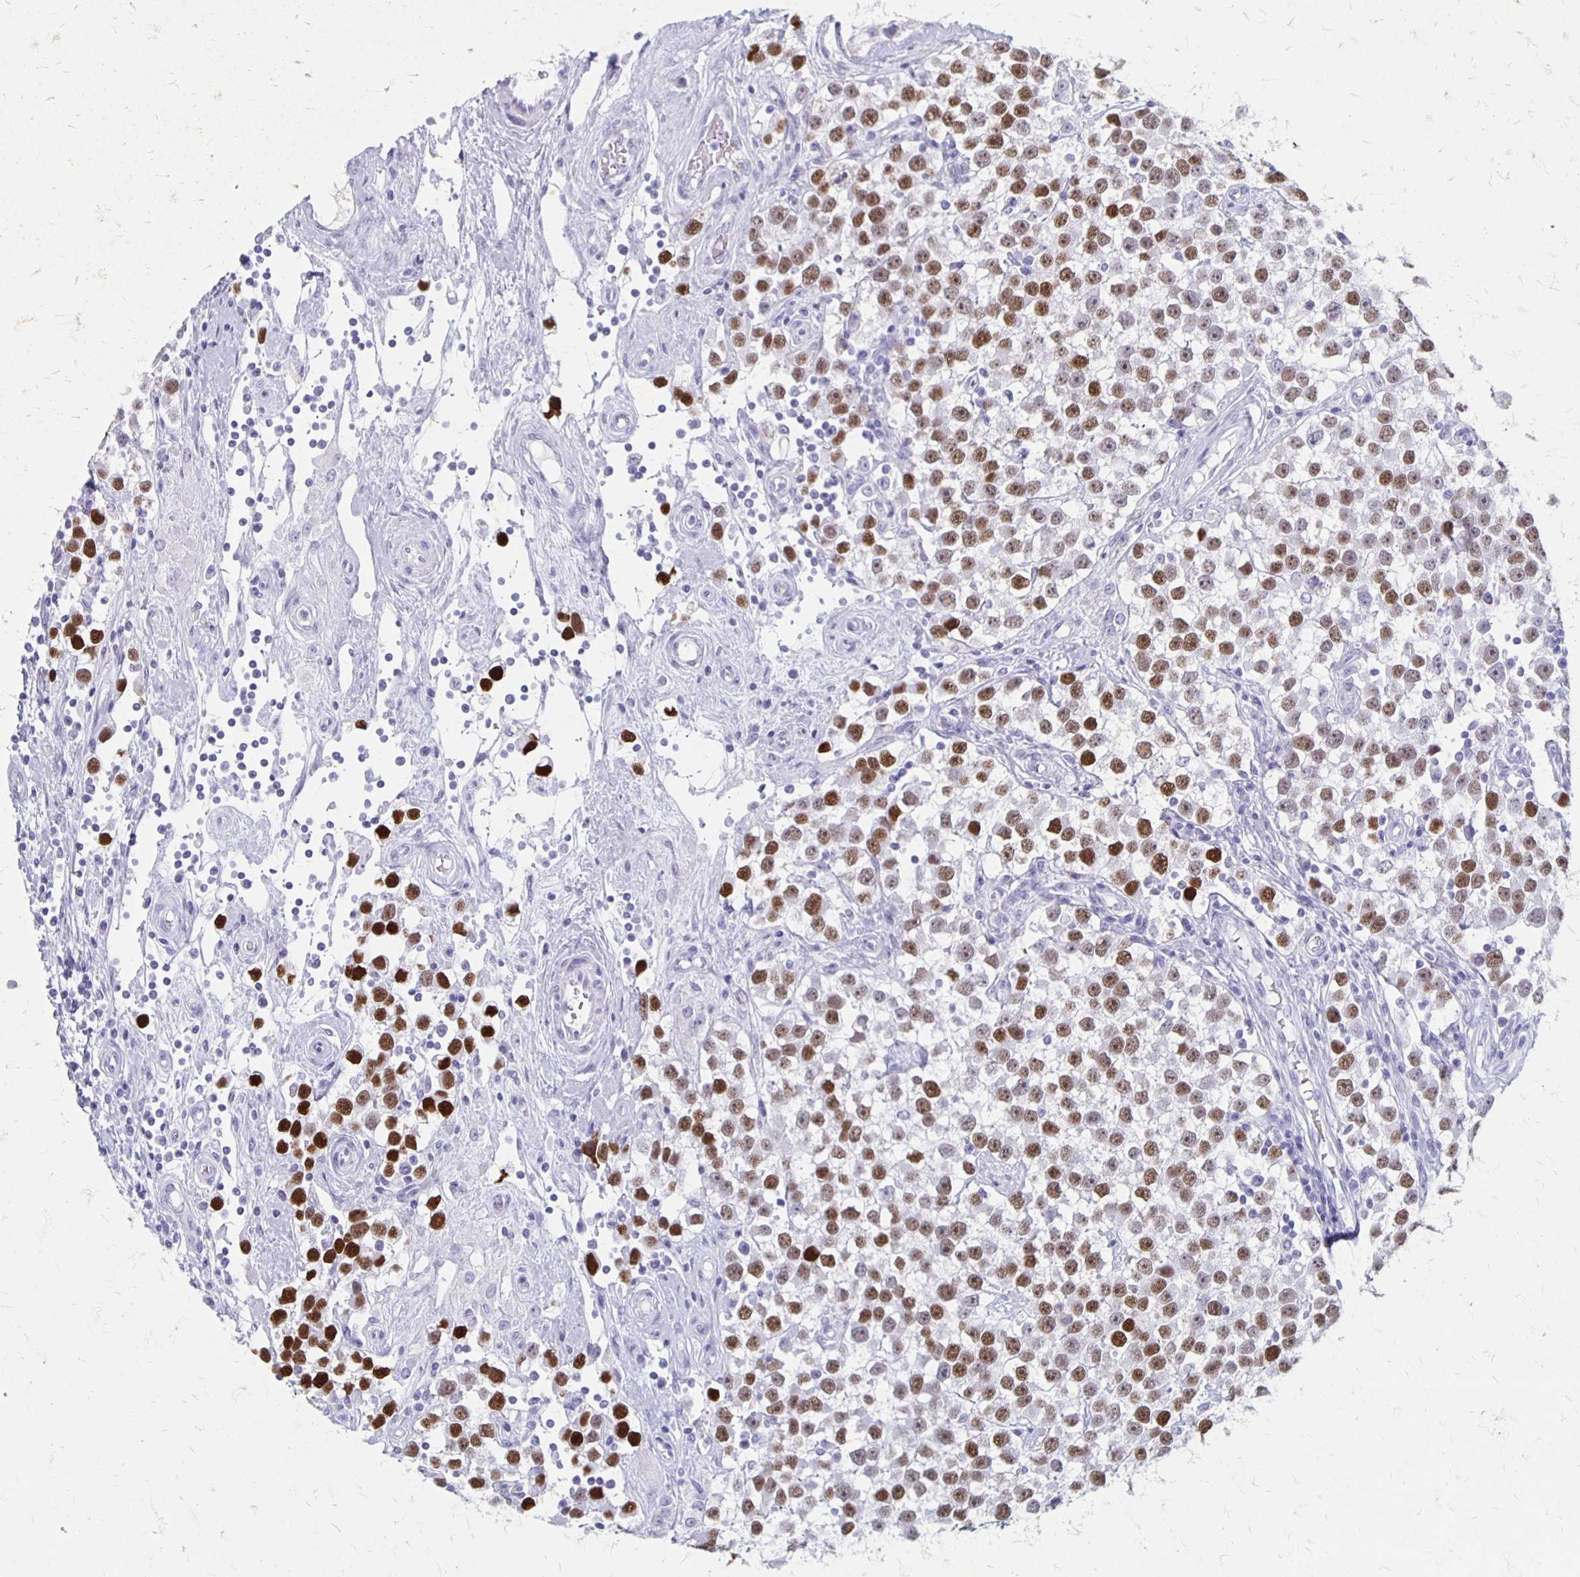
{"staining": {"intensity": "strong", "quantity": ">75%", "location": "nuclear"}, "tissue": "testis cancer", "cell_type": "Tumor cells", "image_type": "cancer", "snomed": [{"axis": "morphology", "description": "Seminoma, NOS"}, {"axis": "topography", "description": "Testis"}], "caption": "This histopathology image shows IHC staining of testis cancer, with high strong nuclear positivity in about >75% of tumor cells.", "gene": "MAGEC2", "patient": {"sex": "male", "age": 34}}